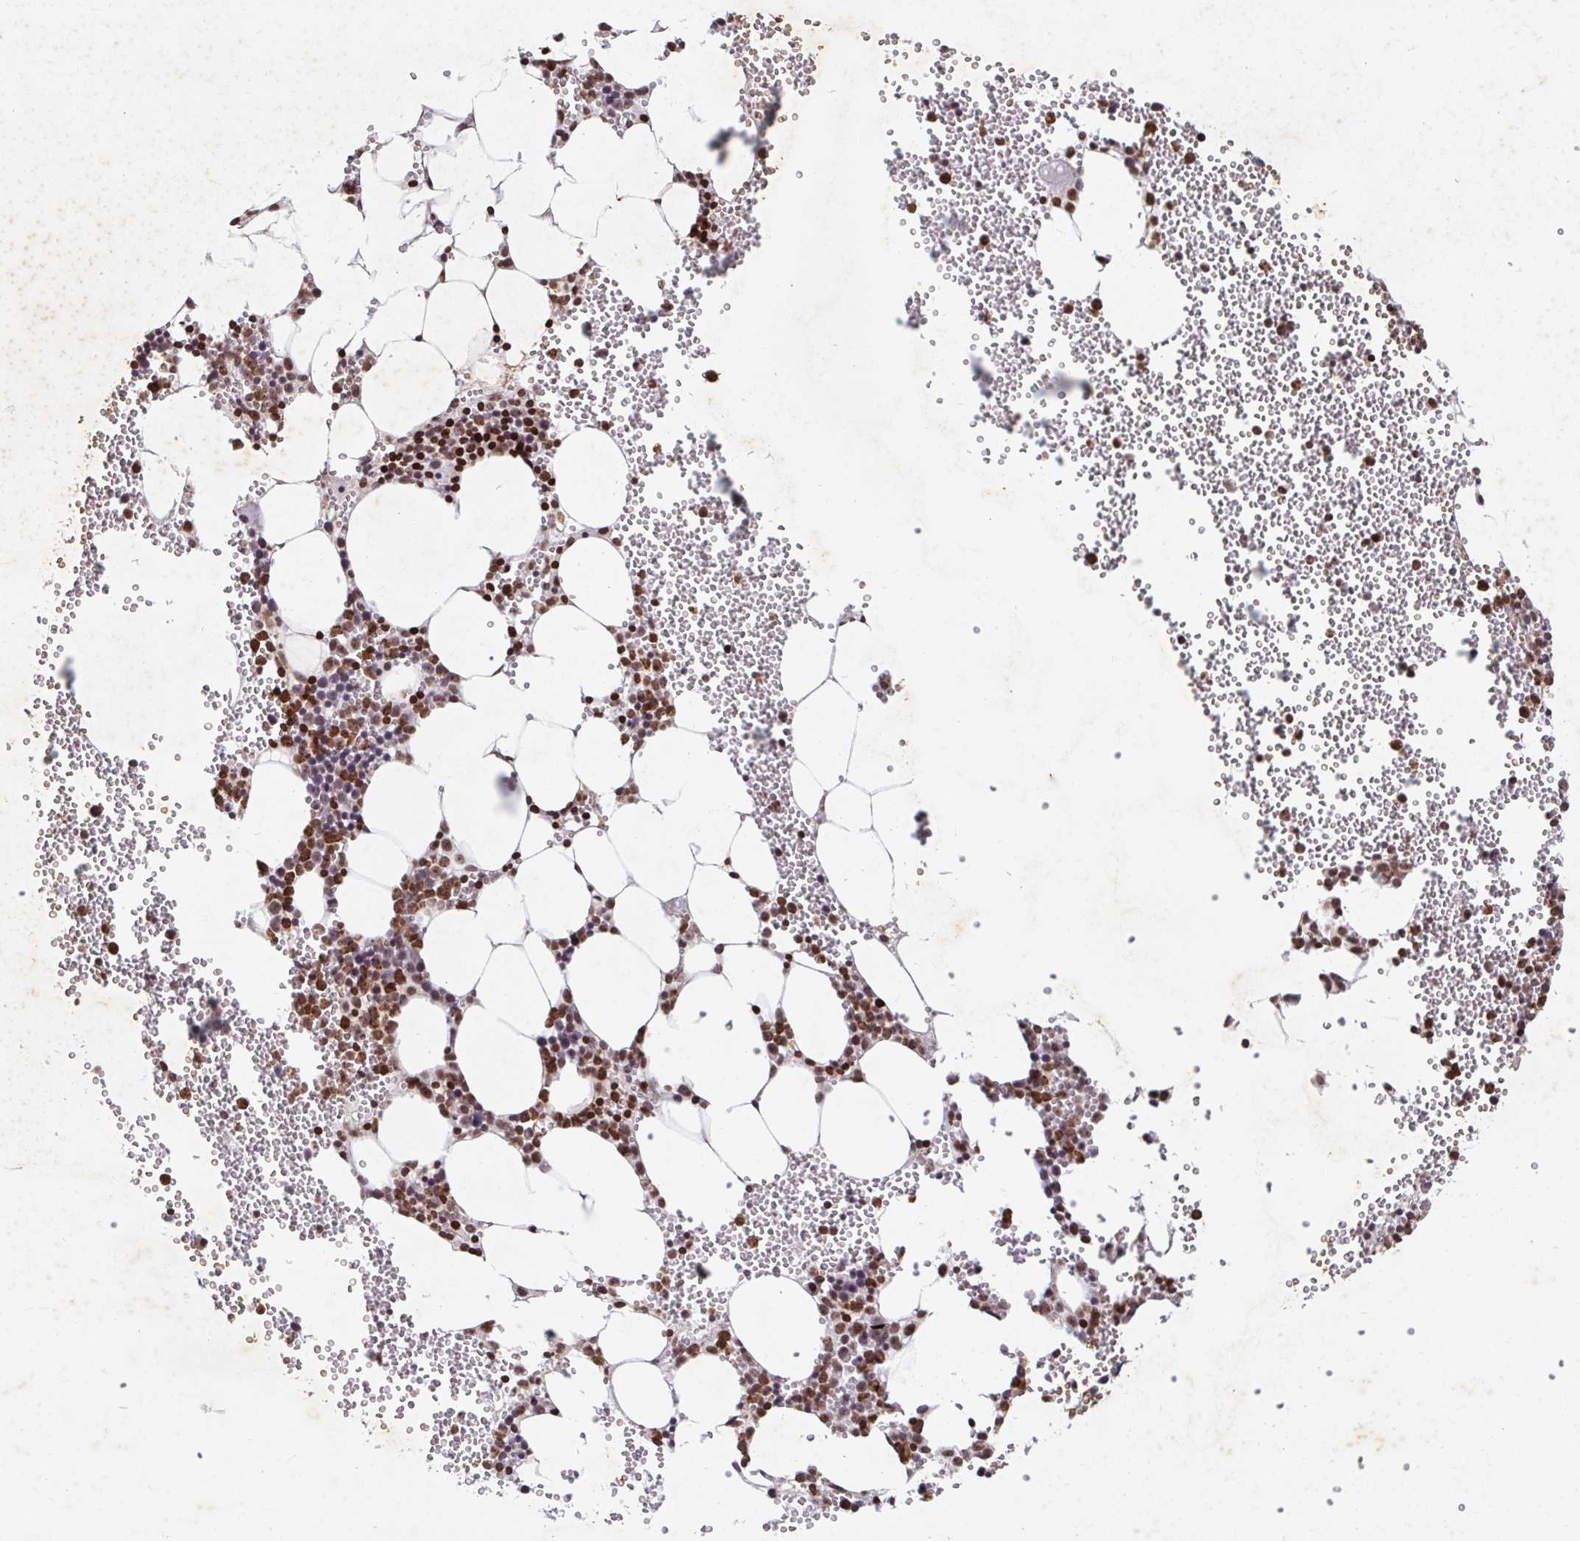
{"staining": {"intensity": "strong", "quantity": ">75%", "location": "nuclear"}, "tissue": "bone marrow", "cell_type": "Hematopoietic cells", "image_type": "normal", "snomed": [{"axis": "morphology", "description": "Normal tissue, NOS"}, {"axis": "topography", "description": "Bone marrow"}], "caption": "Unremarkable bone marrow was stained to show a protein in brown. There is high levels of strong nuclear staining in about >75% of hematopoietic cells. Nuclei are stained in blue.", "gene": "C19orf53", "patient": {"sex": "female", "age": 80}}